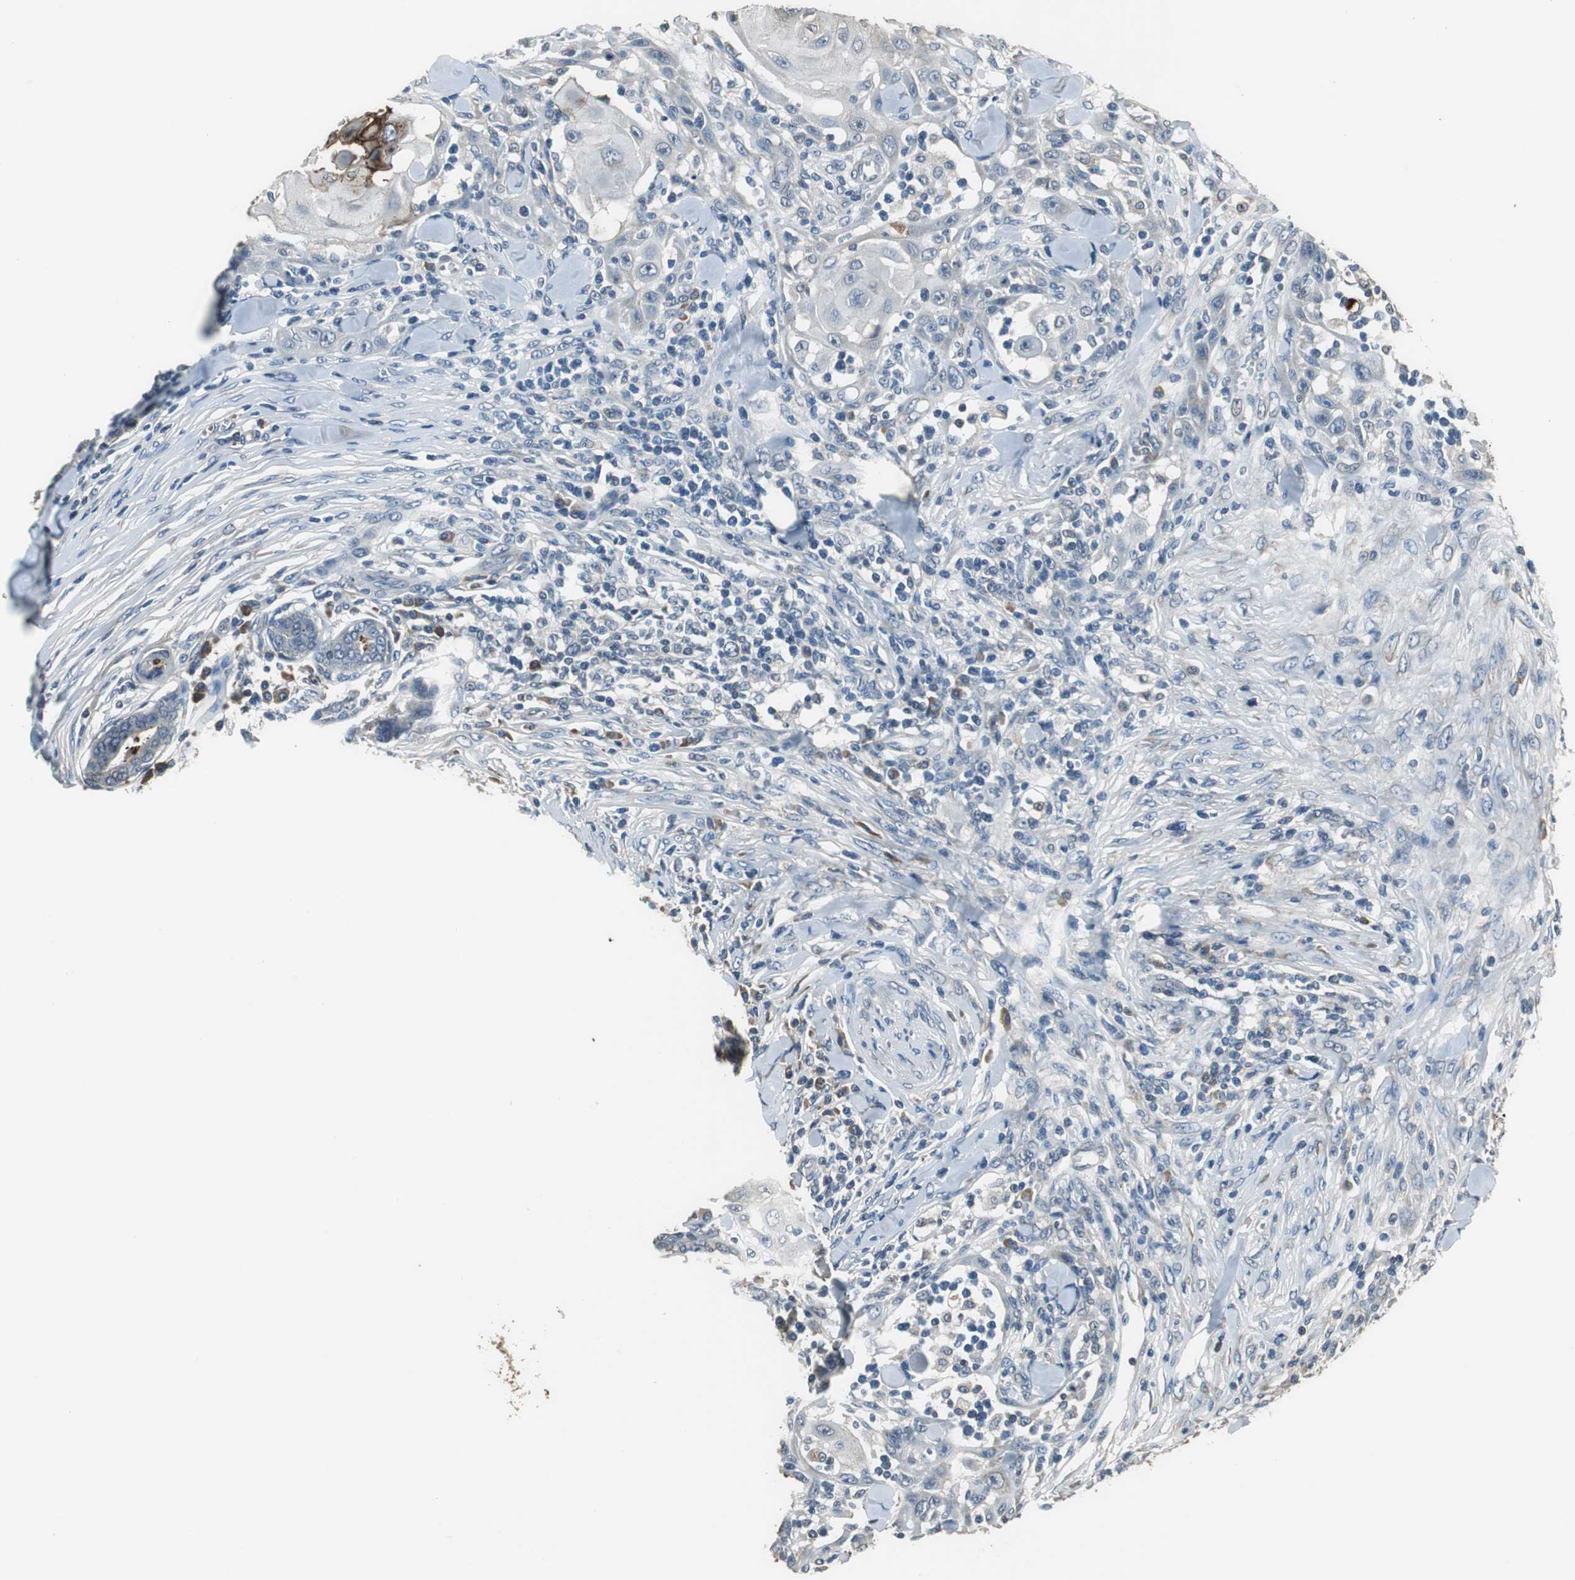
{"staining": {"intensity": "negative", "quantity": "none", "location": "none"}, "tissue": "skin cancer", "cell_type": "Tumor cells", "image_type": "cancer", "snomed": [{"axis": "morphology", "description": "Squamous cell carcinoma, NOS"}, {"axis": "topography", "description": "Skin"}], "caption": "This is a image of immunohistochemistry staining of skin cancer (squamous cell carcinoma), which shows no expression in tumor cells.", "gene": "PI4KB", "patient": {"sex": "male", "age": 24}}